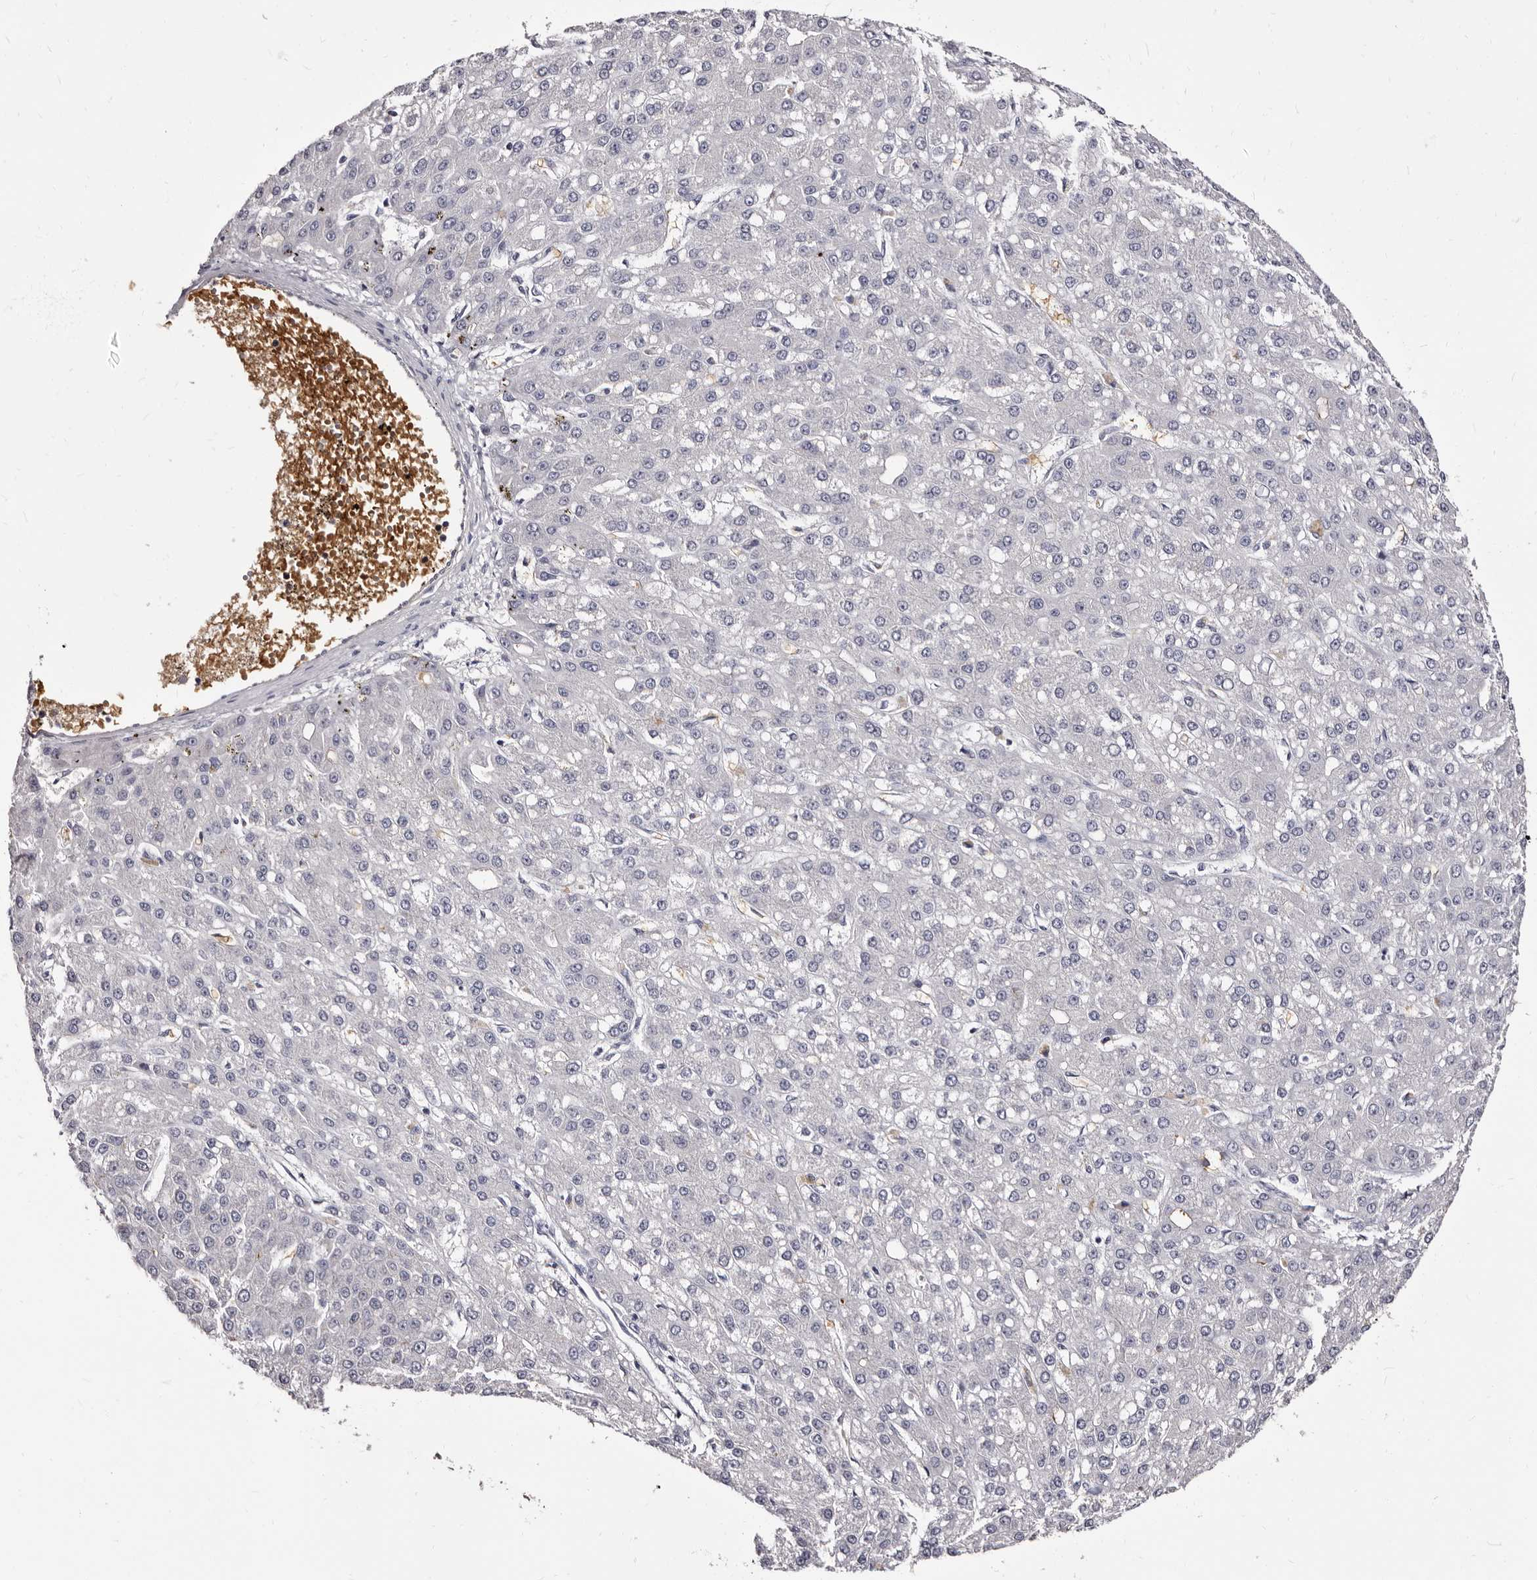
{"staining": {"intensity": "negative", "quantity": "none", "location": "none"}, "tissue": "liver cancer", "cell_type": "Tumor cells", "image_type": "cancer", "snomed": [{"axis": "morphology", "description": "Carcinoma, Hepatocellular, NOS"}, {"axis": "topography", "description": "Liver"}], "caption": "DAB immunohistochemical staining of hepatocellular carcinoma (liver) reveals no significant staining in tumor cells.", "gene": "BPGM", "patient": {"sex": "male", "age": 67}}